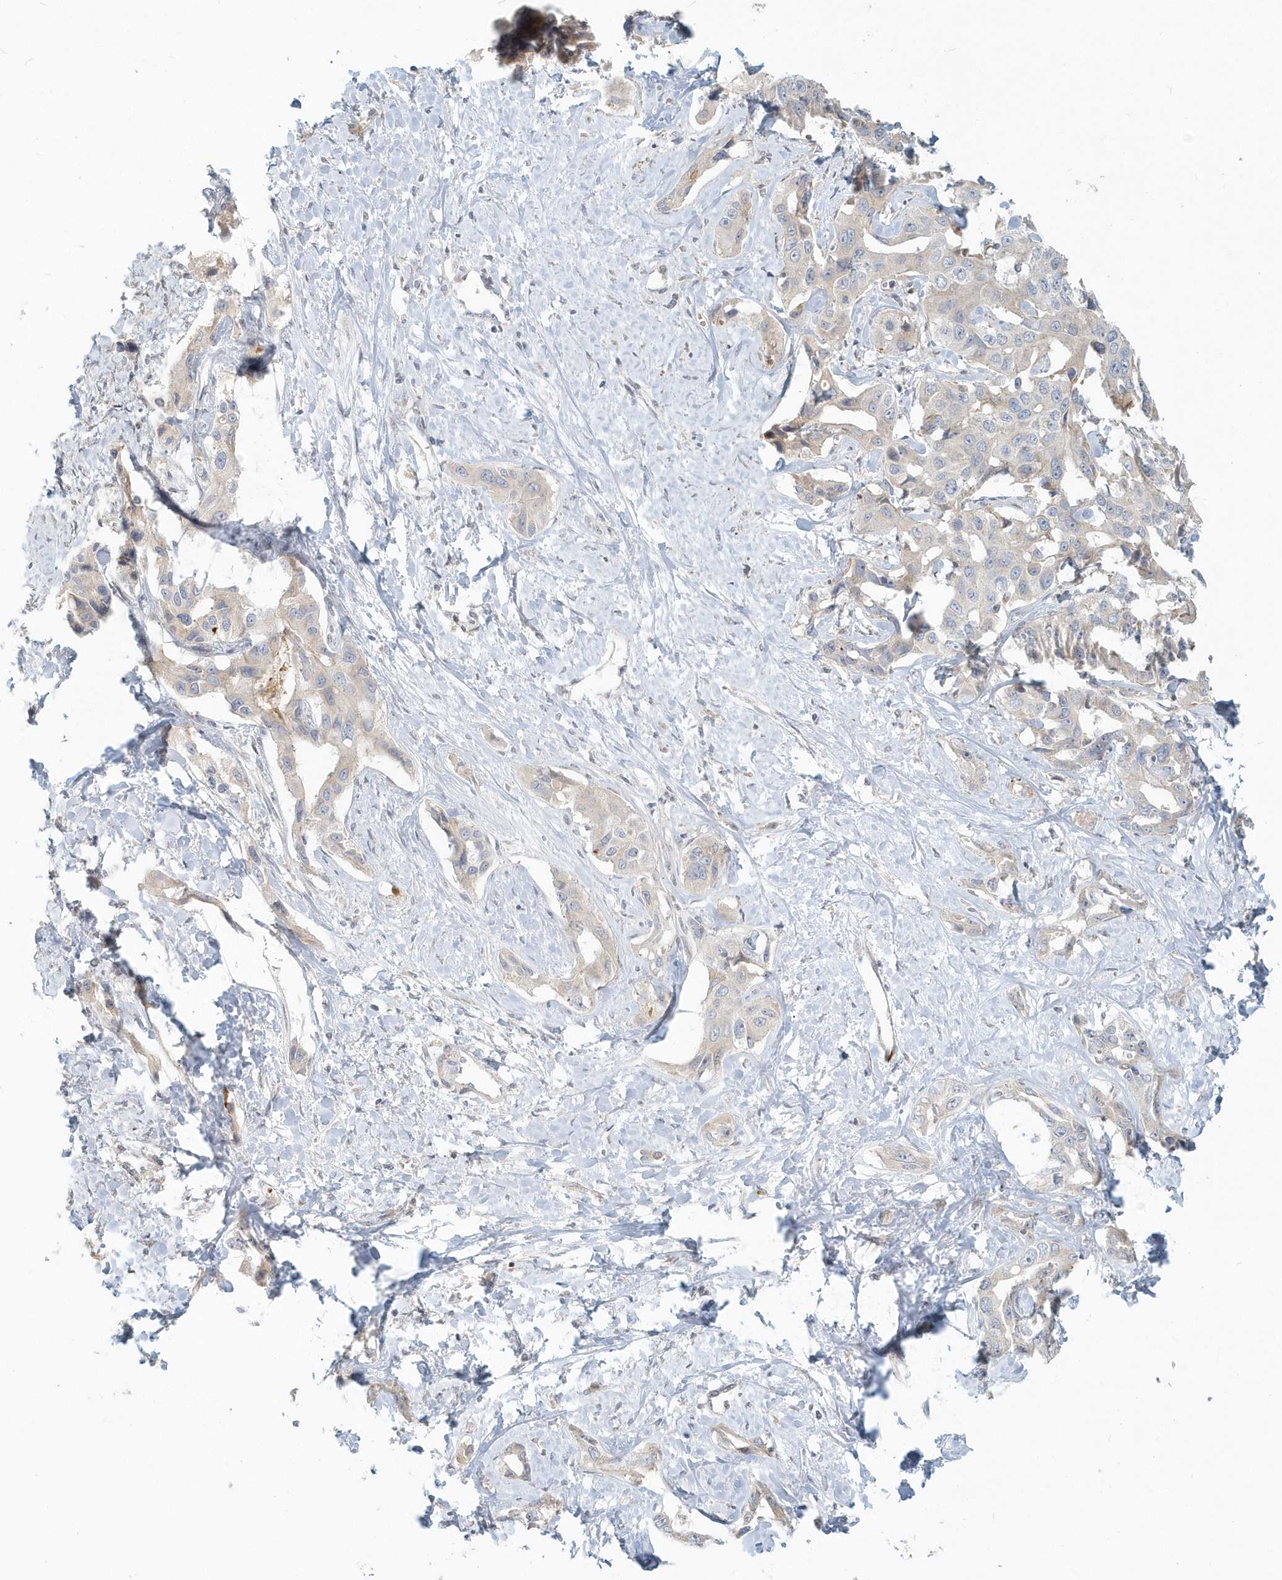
{"staining": {"intensity": "weak", "quantity": "<25%", "location": "cytoplasmic/membranous"}, "tissue": "liver cancer", "cell_type": "Tumor cells", "image_type": "cancer", "snomed": [{"axis": "morphology", "description": "Cholangiocarcinoma"}, {"axis": "topography", "description": "Liver"}], "caption": "Human cholangiocarcinoma (liver) stained for a protein using IHC reveals no staining in tumor cells.", "gene": "NAPB", "patient": {"sex": "male", "age": 59}}